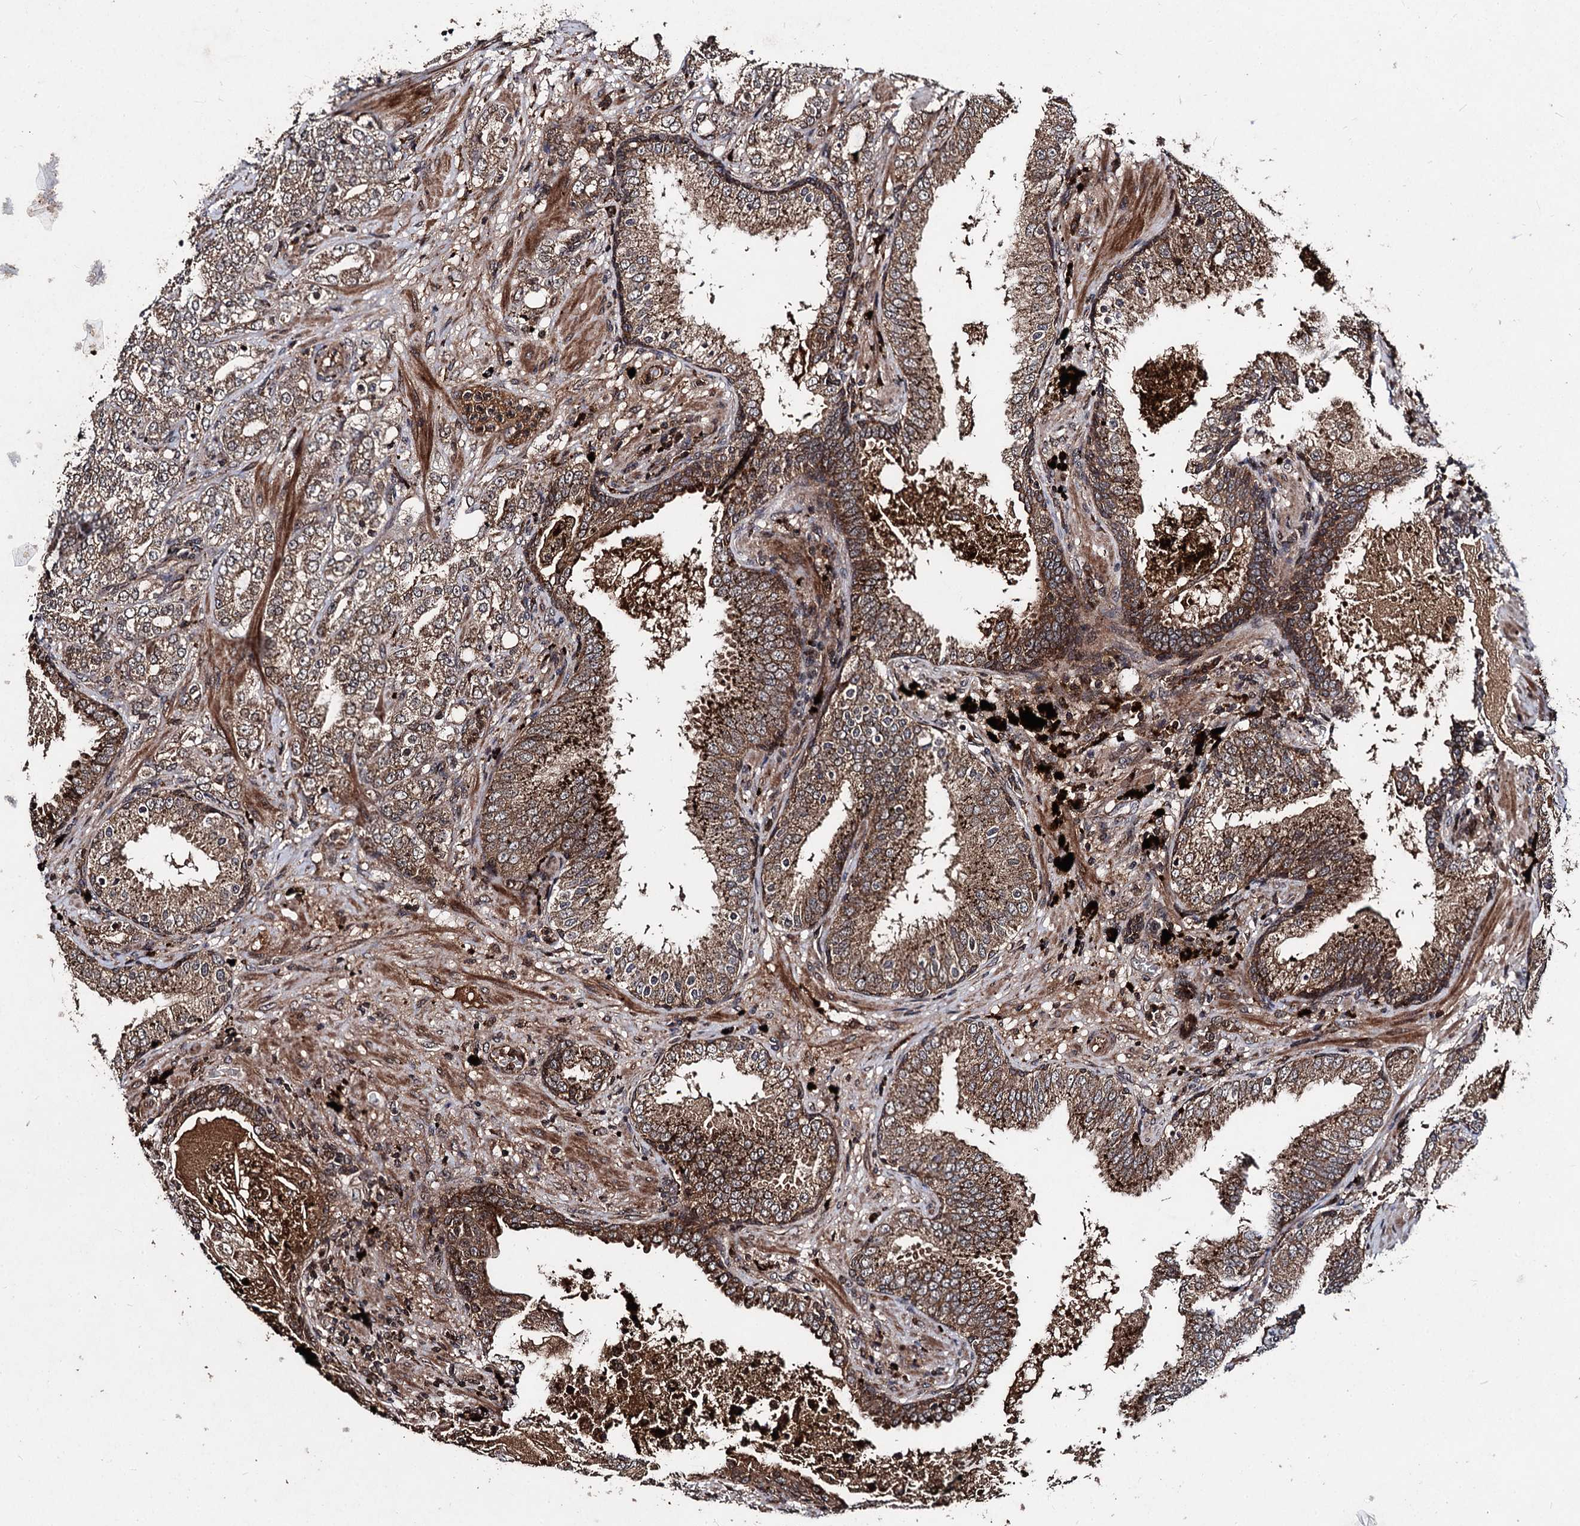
{"staining": {"intensity": "weak", "quantity": ">75%", "location": "cytoplasmic/membranous"}, "tissue": "prostate cancer", "cell_type": "Tumor cells", "image_type": "cancer", "snomed": [{"axis": "morphology", "description": "Adenocarcinoma, High grade"}, {"axis": "topography", "description": "Prostate"}], "caption": "The histopathology image demonstrates immunohistochemical staining of prostate cancer. There is weak cytoplasmic/membranous positivity is appreciated in about >75% of tumor cells.", "gene": "BCL2L2", "patient": {"sex": "male", "age": 64}}